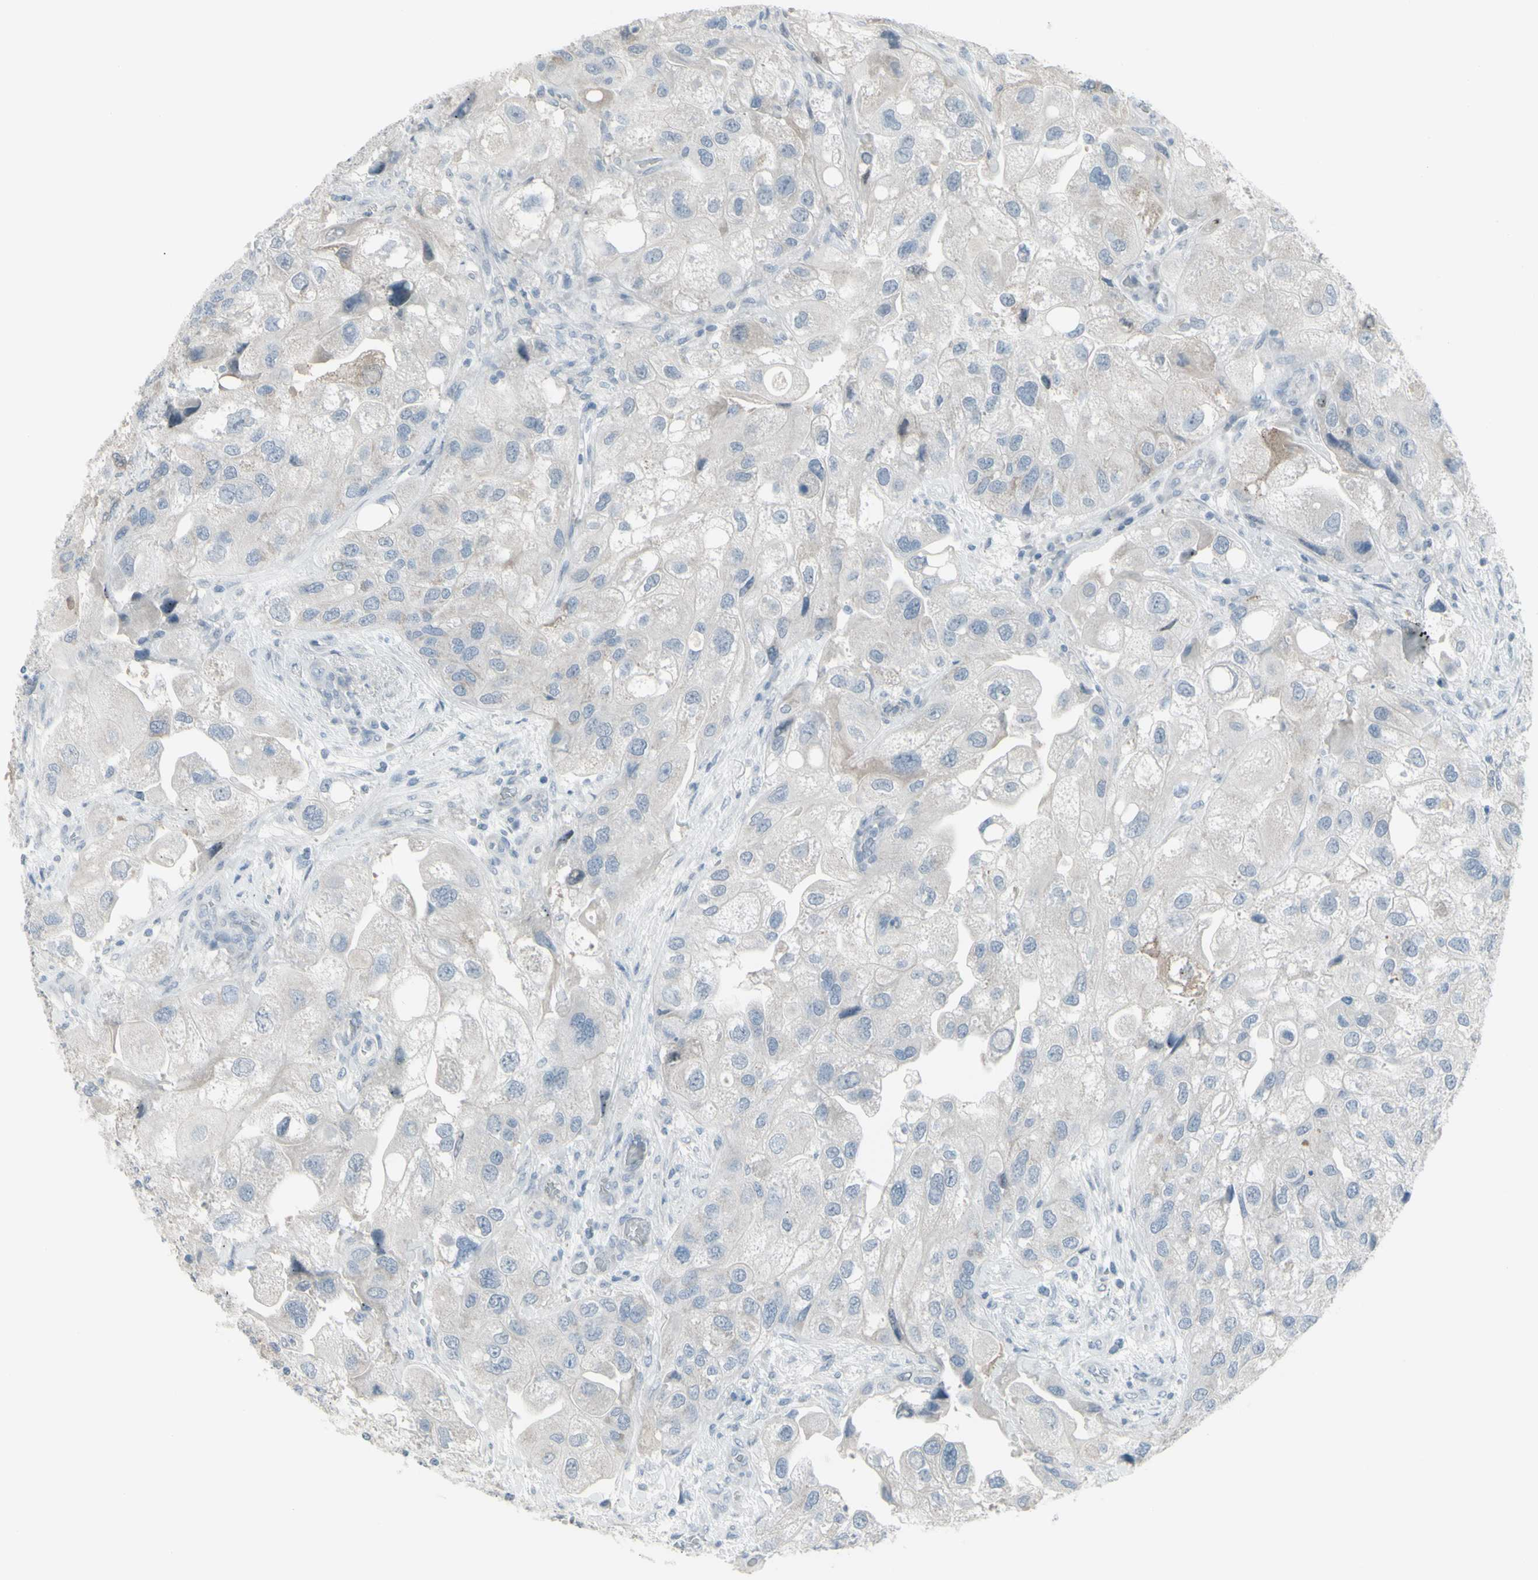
{"staining": {"intensity": "negative", "quantity": "none", "location": "none"}, "tissue": "urothelial cancer", "cell_type": "Tumor cells", "image_type": "cancer", "snomed": [{"axis": "morphology", "description": "Urothelial carcinoma, High grade"}, {"axis": "topography", "description": "Urinary bladder"}], "caption": "Micrograph shows no significant protein staining in tumor cells of urothelial cancer.", "gene": "RAB3A", "patient": {"sex": "female", "age": 64}}